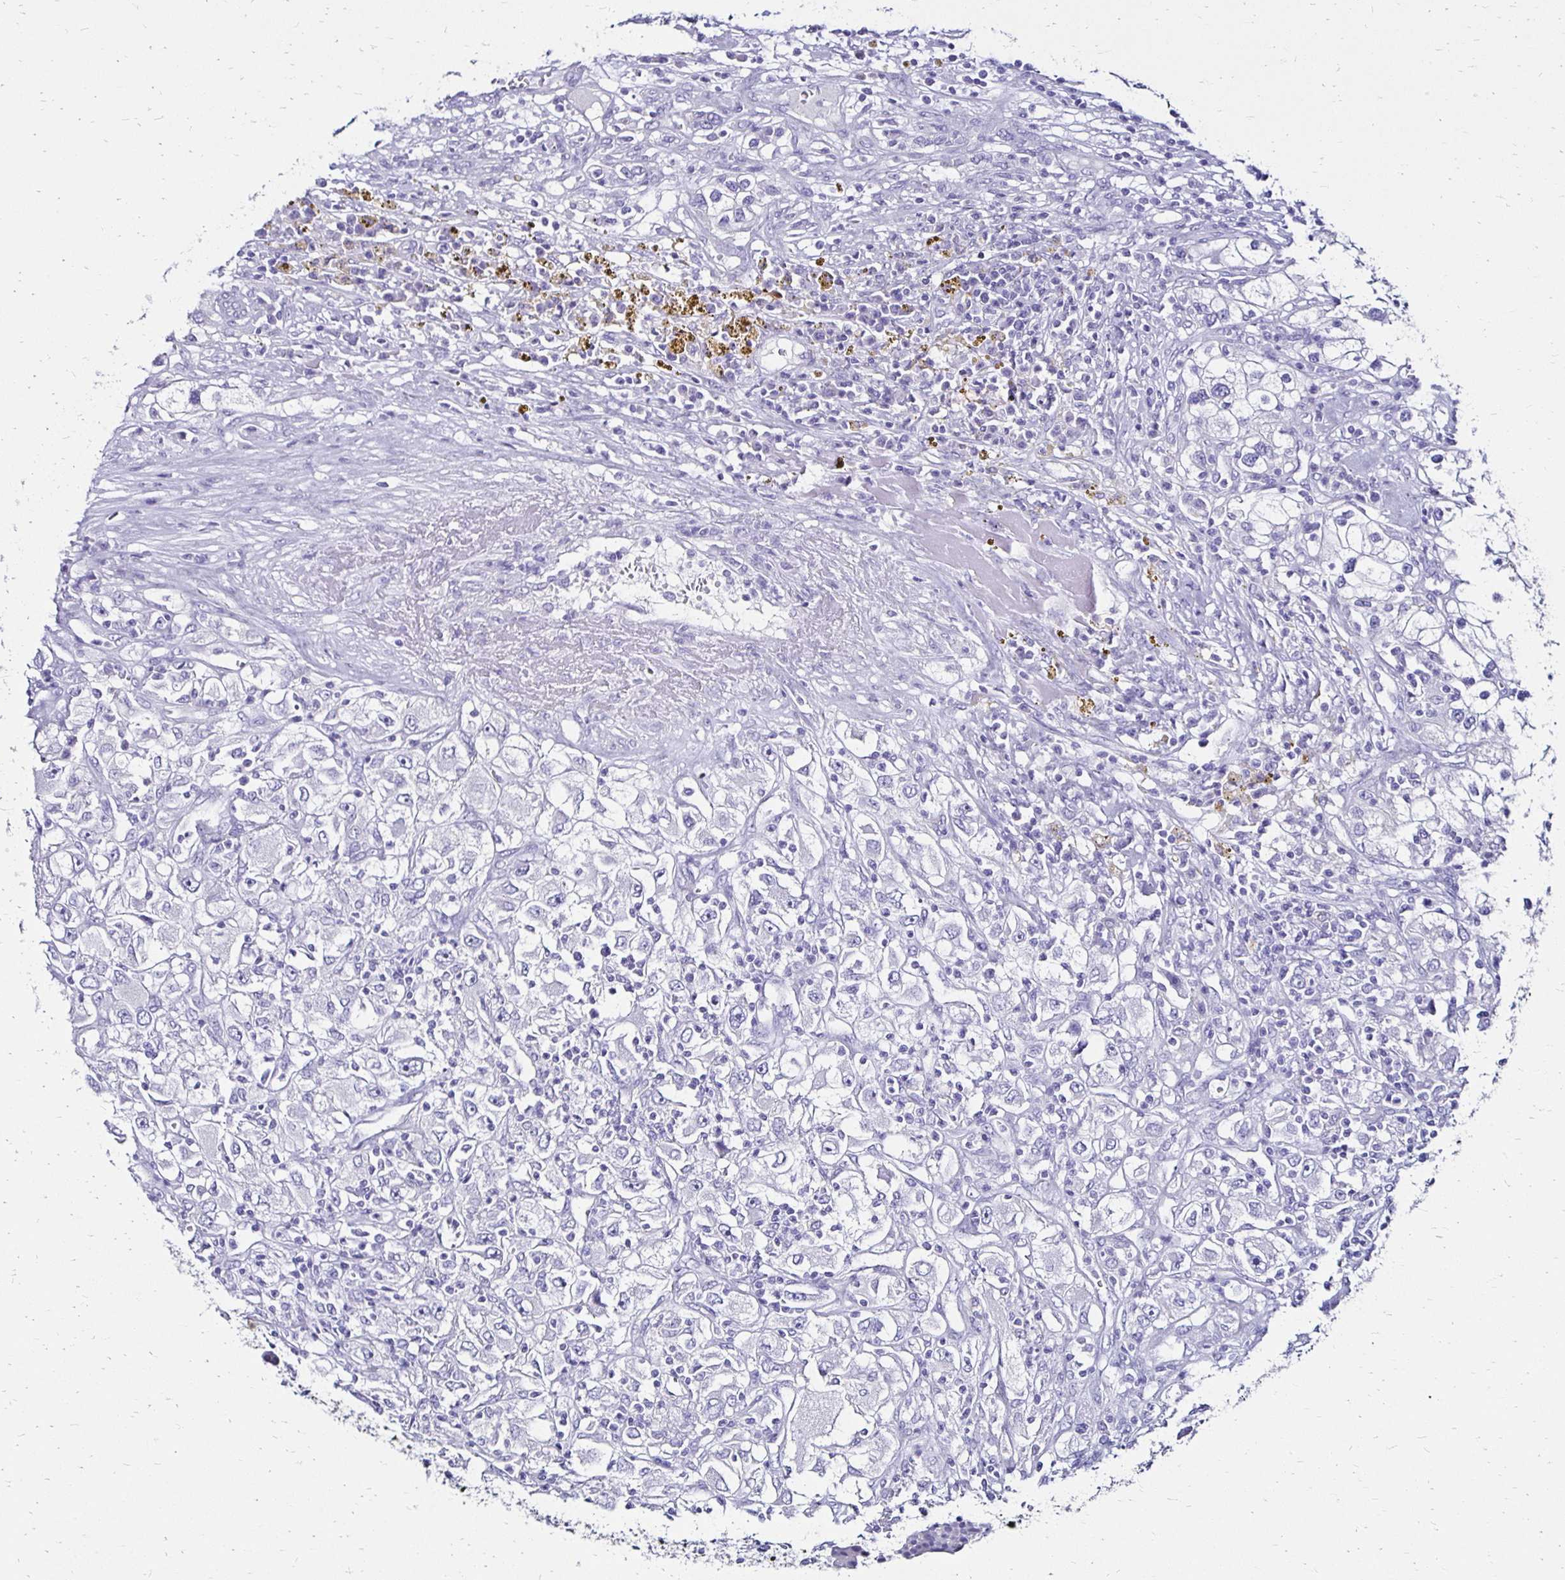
{"staining": {"intensity": "negative", "quantity": "none", "location": "none"}, "tissue": "renal cancer", "cell_type": "Tumor cells", "image_type": "cancer", "snomed": [{"axis": "morphology", "description": "Adenocarcinoma, NOS"}, {"axis": "topography", "description": "Kidney"}], "caption": "Protein analysis of renal cancer demonstrates no significant positivity in tumor cells.", "gene": "KCNT1", "patient": {"sex": "female", "age": 52}}